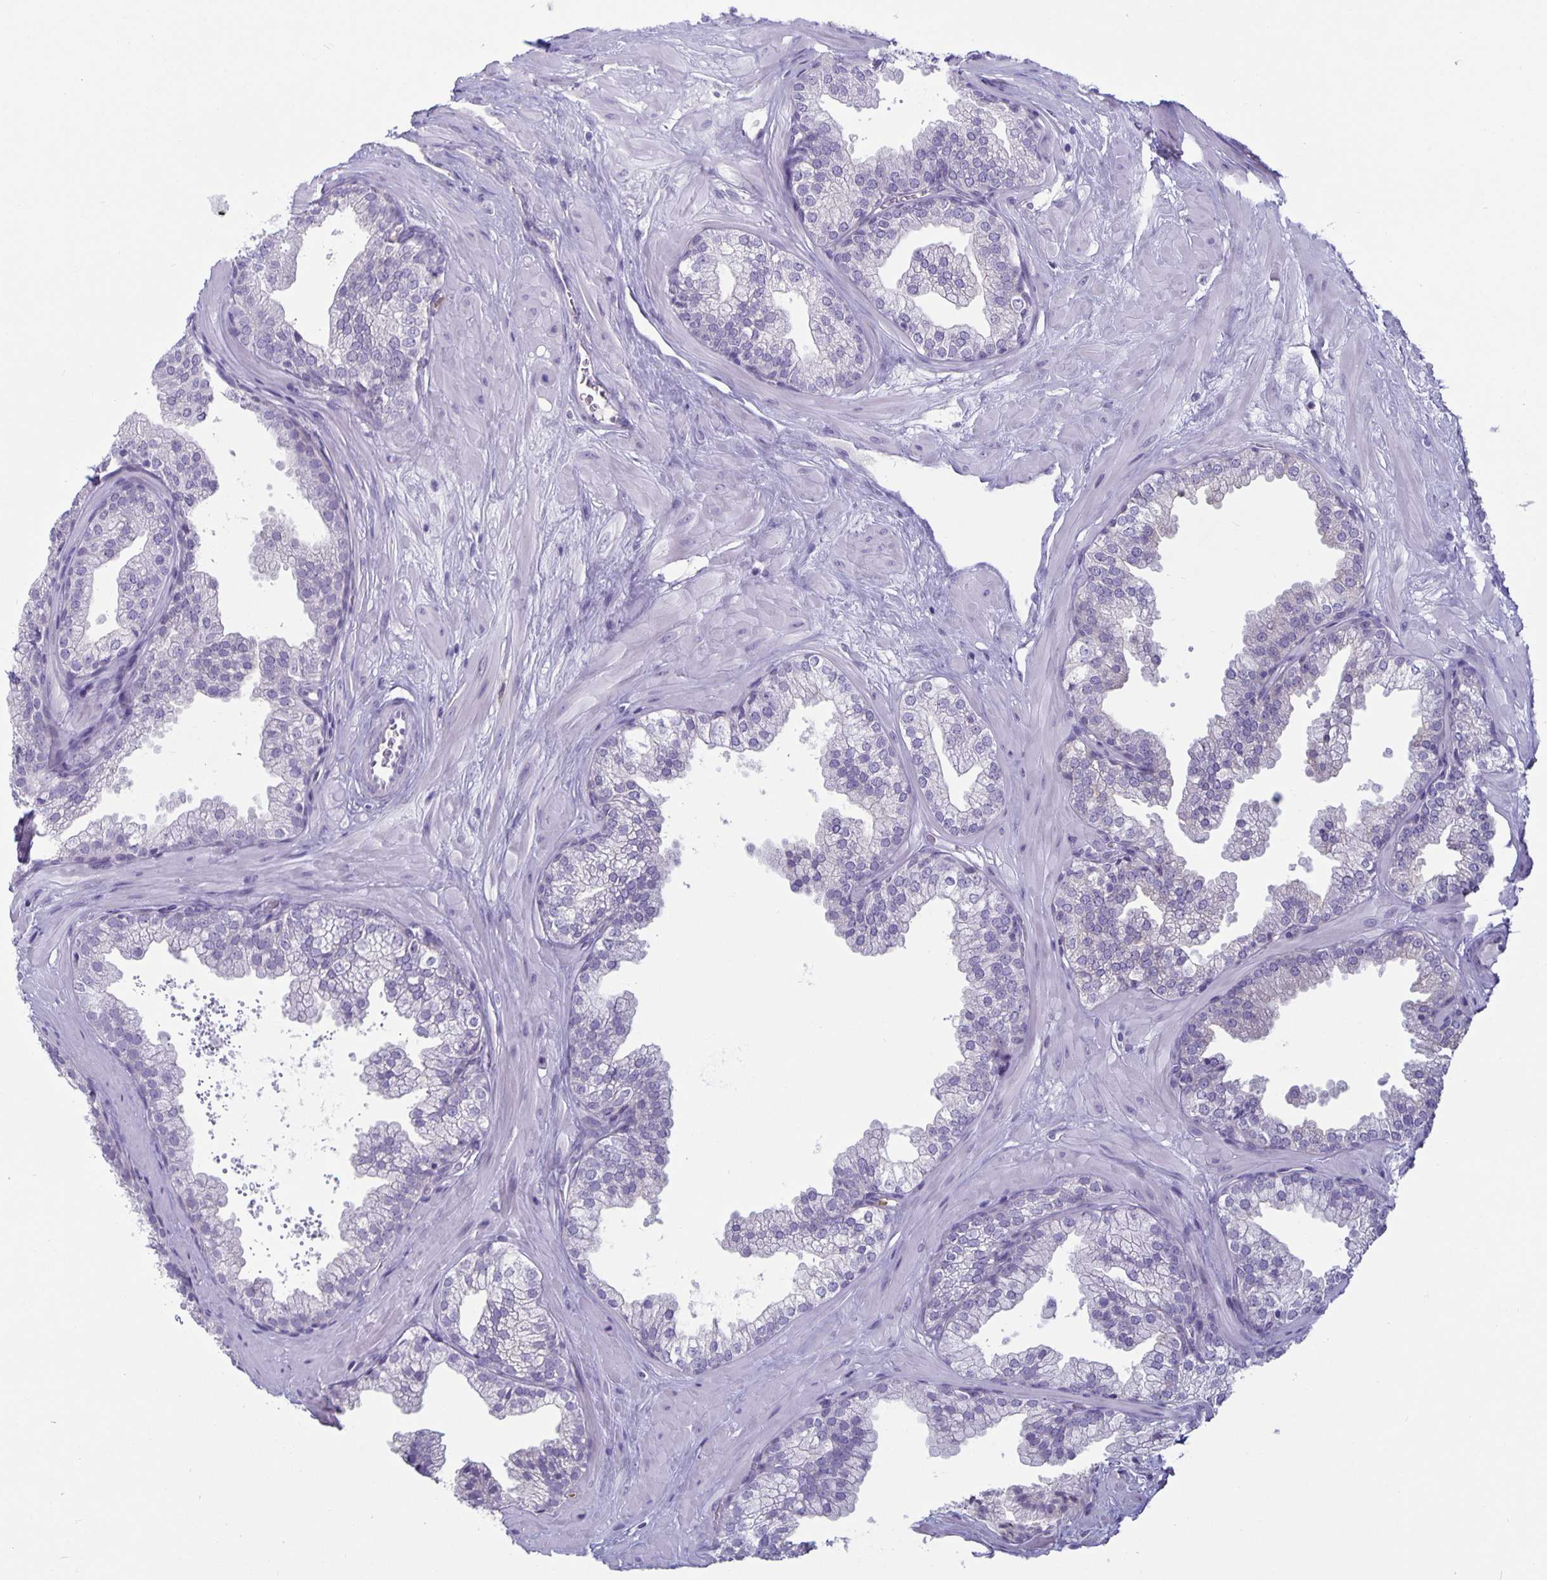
{"staining": {"intensity": "negative", "quantity": "none", "location": "none"}, "tissue": "prostate", "cell_type": "Glandular cells", "image_type": "normal", "snomed": [{"axis": "morphology", "description": "Normal tissue, NOS"}, {"axis": "topography", "description": "Prostate"}], "caption": "Glandular cells show no significant expression in unremarkable prostate.", "gene": "PLCB3", "patient": {"sex": "male", "age": 37}}